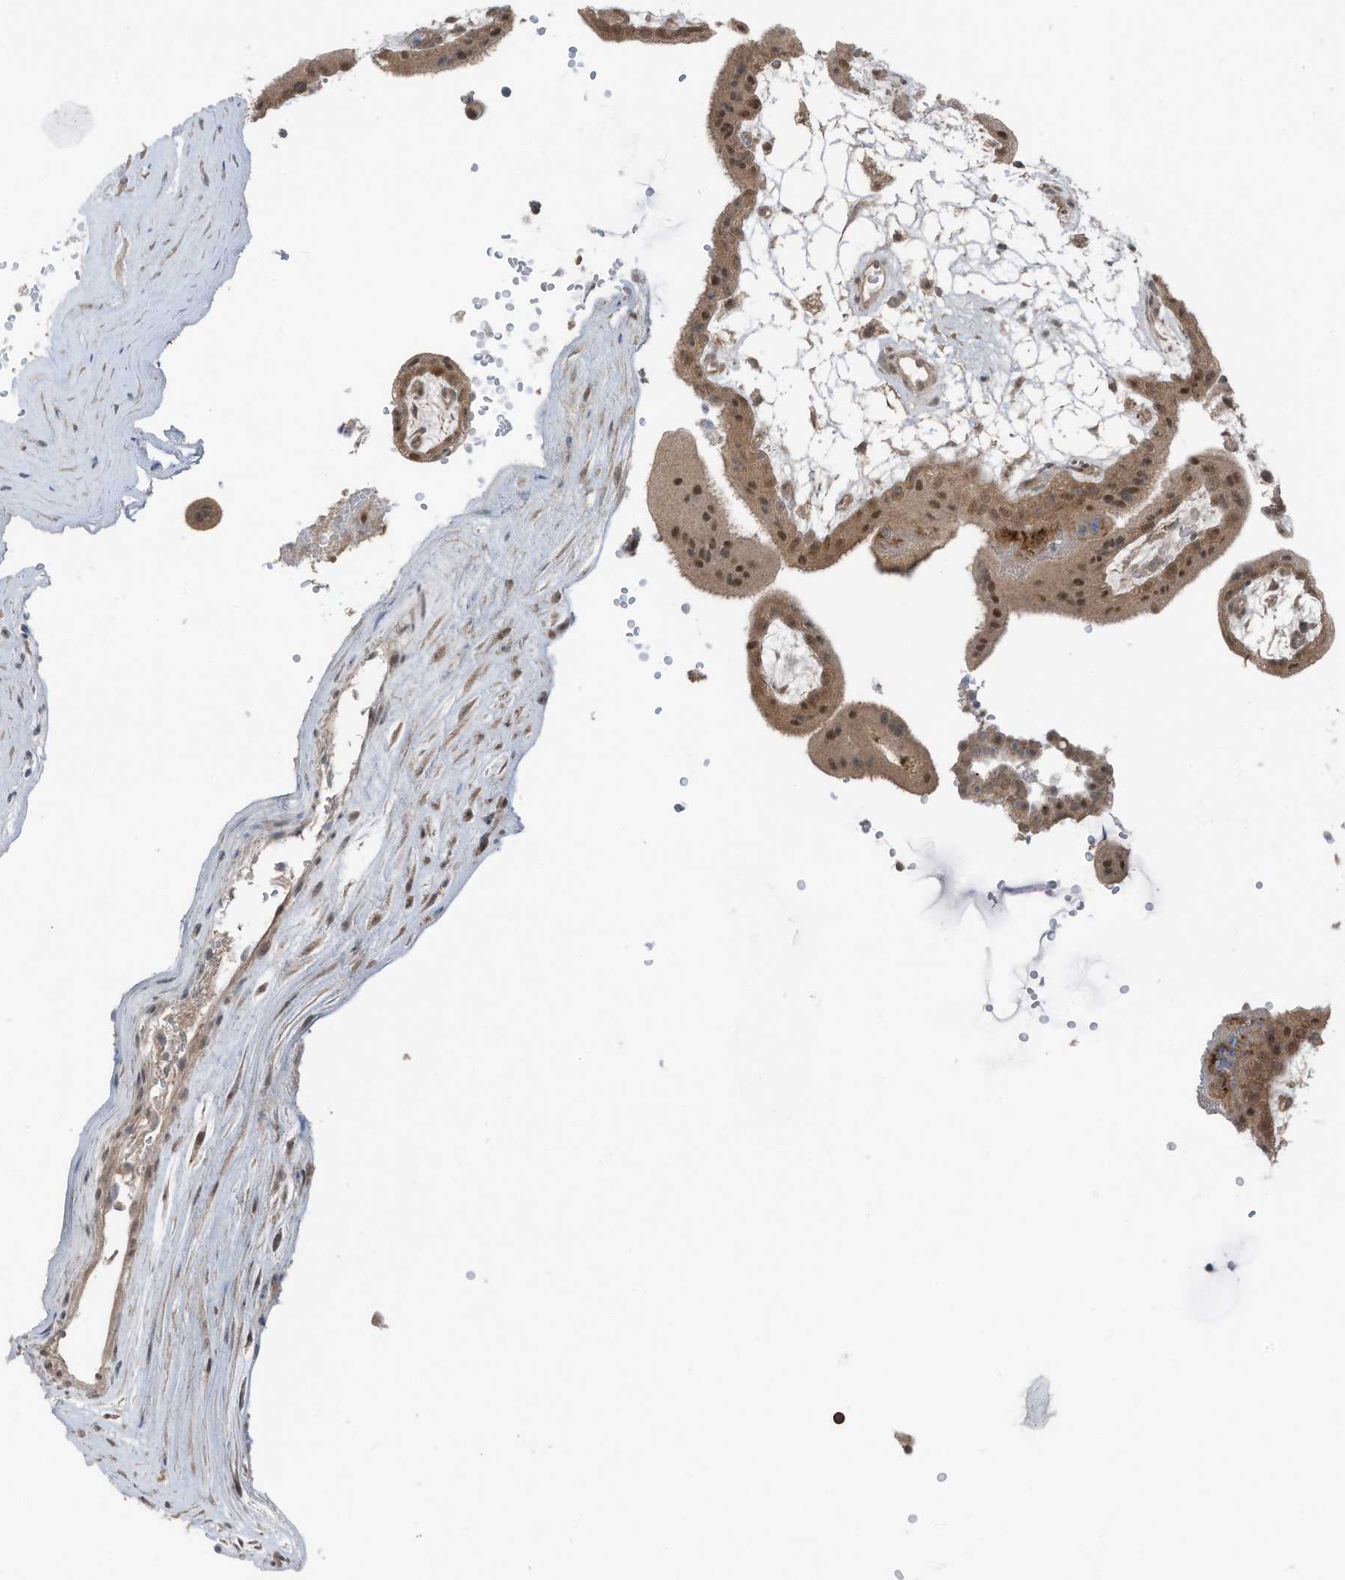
{"staining": {"intensity": "moderate", "quantity": ">75%", "location": "cytoplasmic/membranous,nuclear"}, "tissue": "placenta", "cell_type": "Decidual cells", "image_type": "normal", "snomed": [{"axis": "morphology", "description": "Normal tissue, NOS"}, {"axis": "topography", "description": "Placenta"}], "caption": "Immunohistochemical staining of benign human placenta shows medium levels of moderate cytoplasmic/membranous,nuclear positivity in approximately >75% of decidual cells.", "gene": "TXNDC9", "patient": {"sex": "female", "age": 18}}